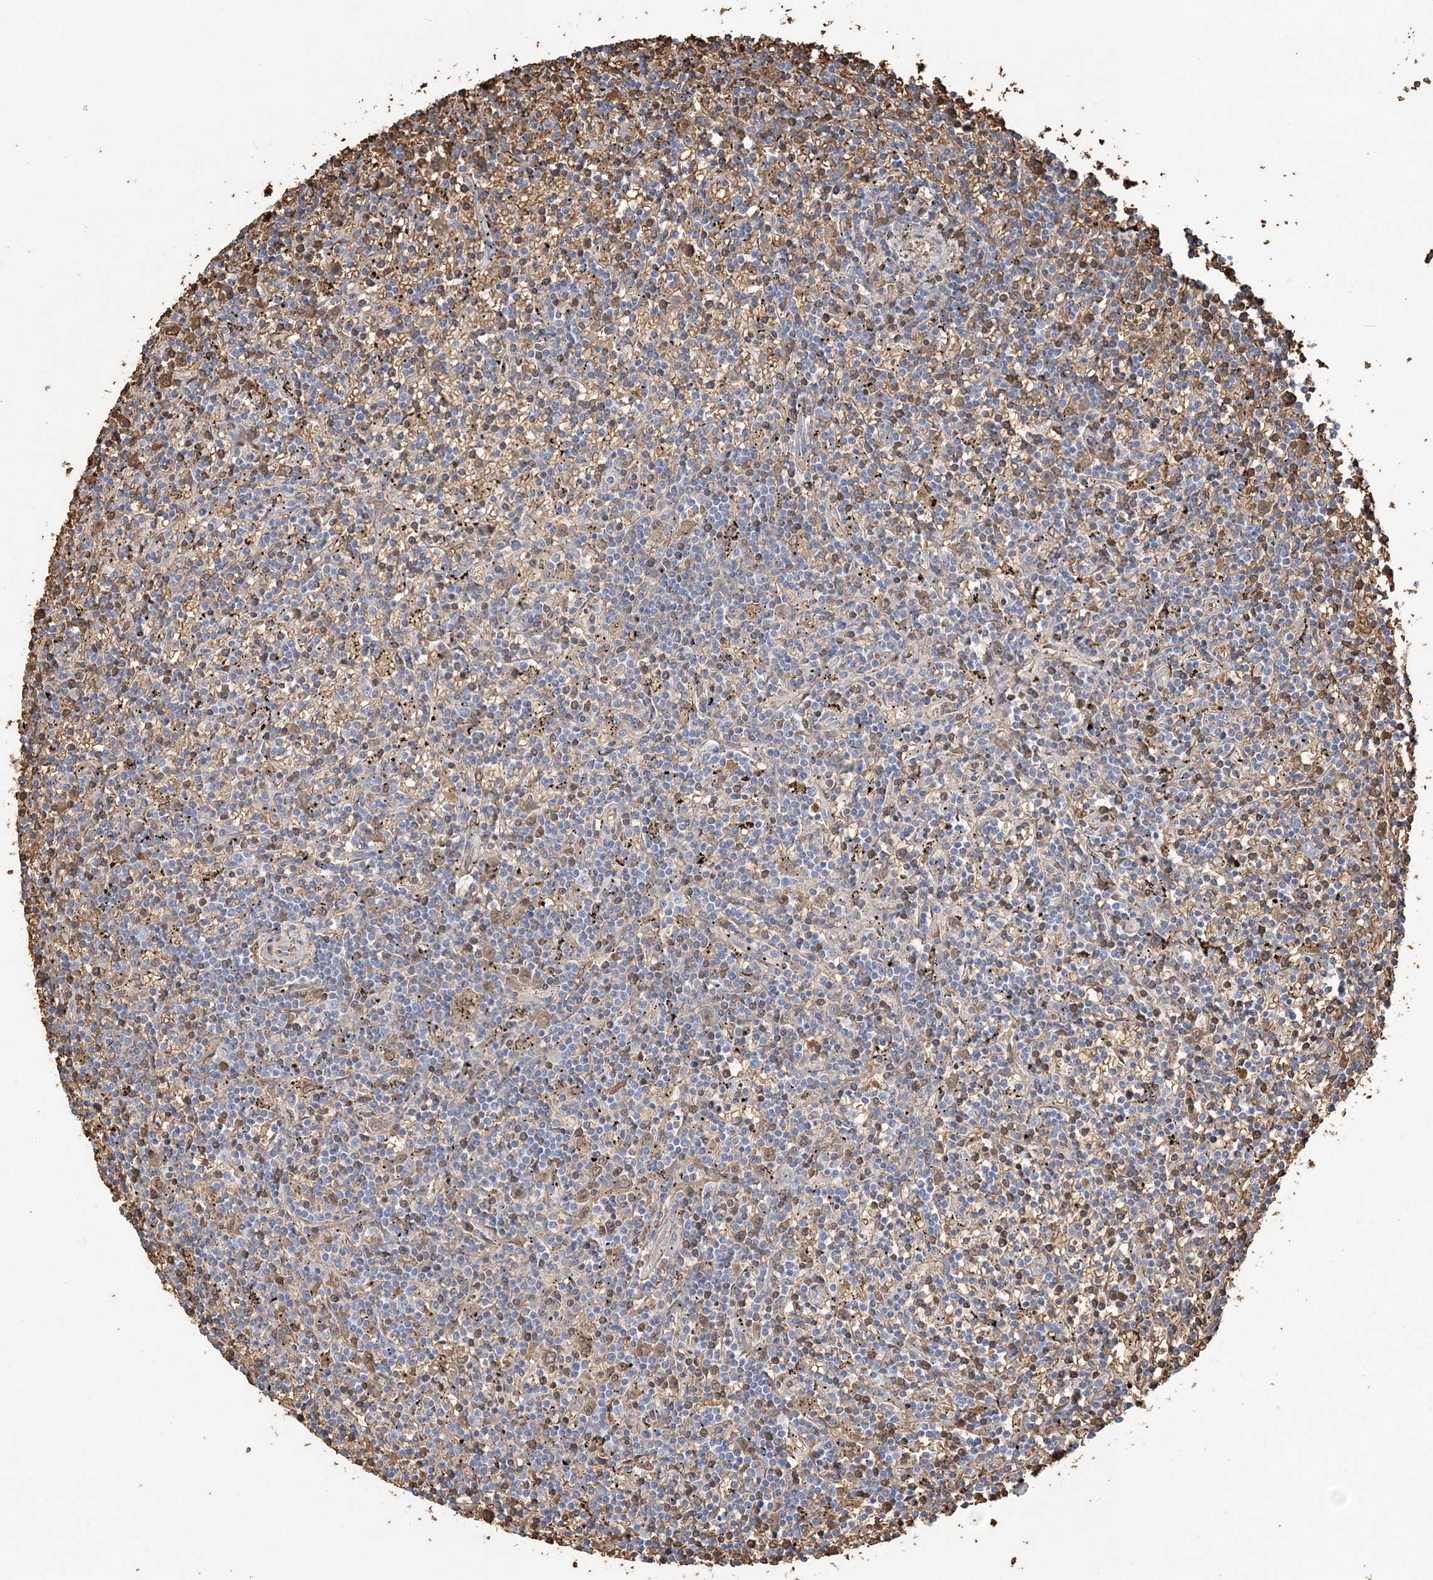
{"staining": {"intensity": "negative", "quantity": "none", "location": "none"}, "tissue": "lymphoma", "cell_type": "Tumor cells", "image_type": "cancer", "snomed": [{"axis": "morphology", "description": "Malignant lymphoma, non-Hodgkin's type, Low grade"}, {"axis": "topography", "description": "Spleen"}], "caption": "This is an IHC histopathology image of human lymphoma. There is no positivity in tumor cells.", "gene": "HBD", "patient": {"sex": "male", "age": 76}}